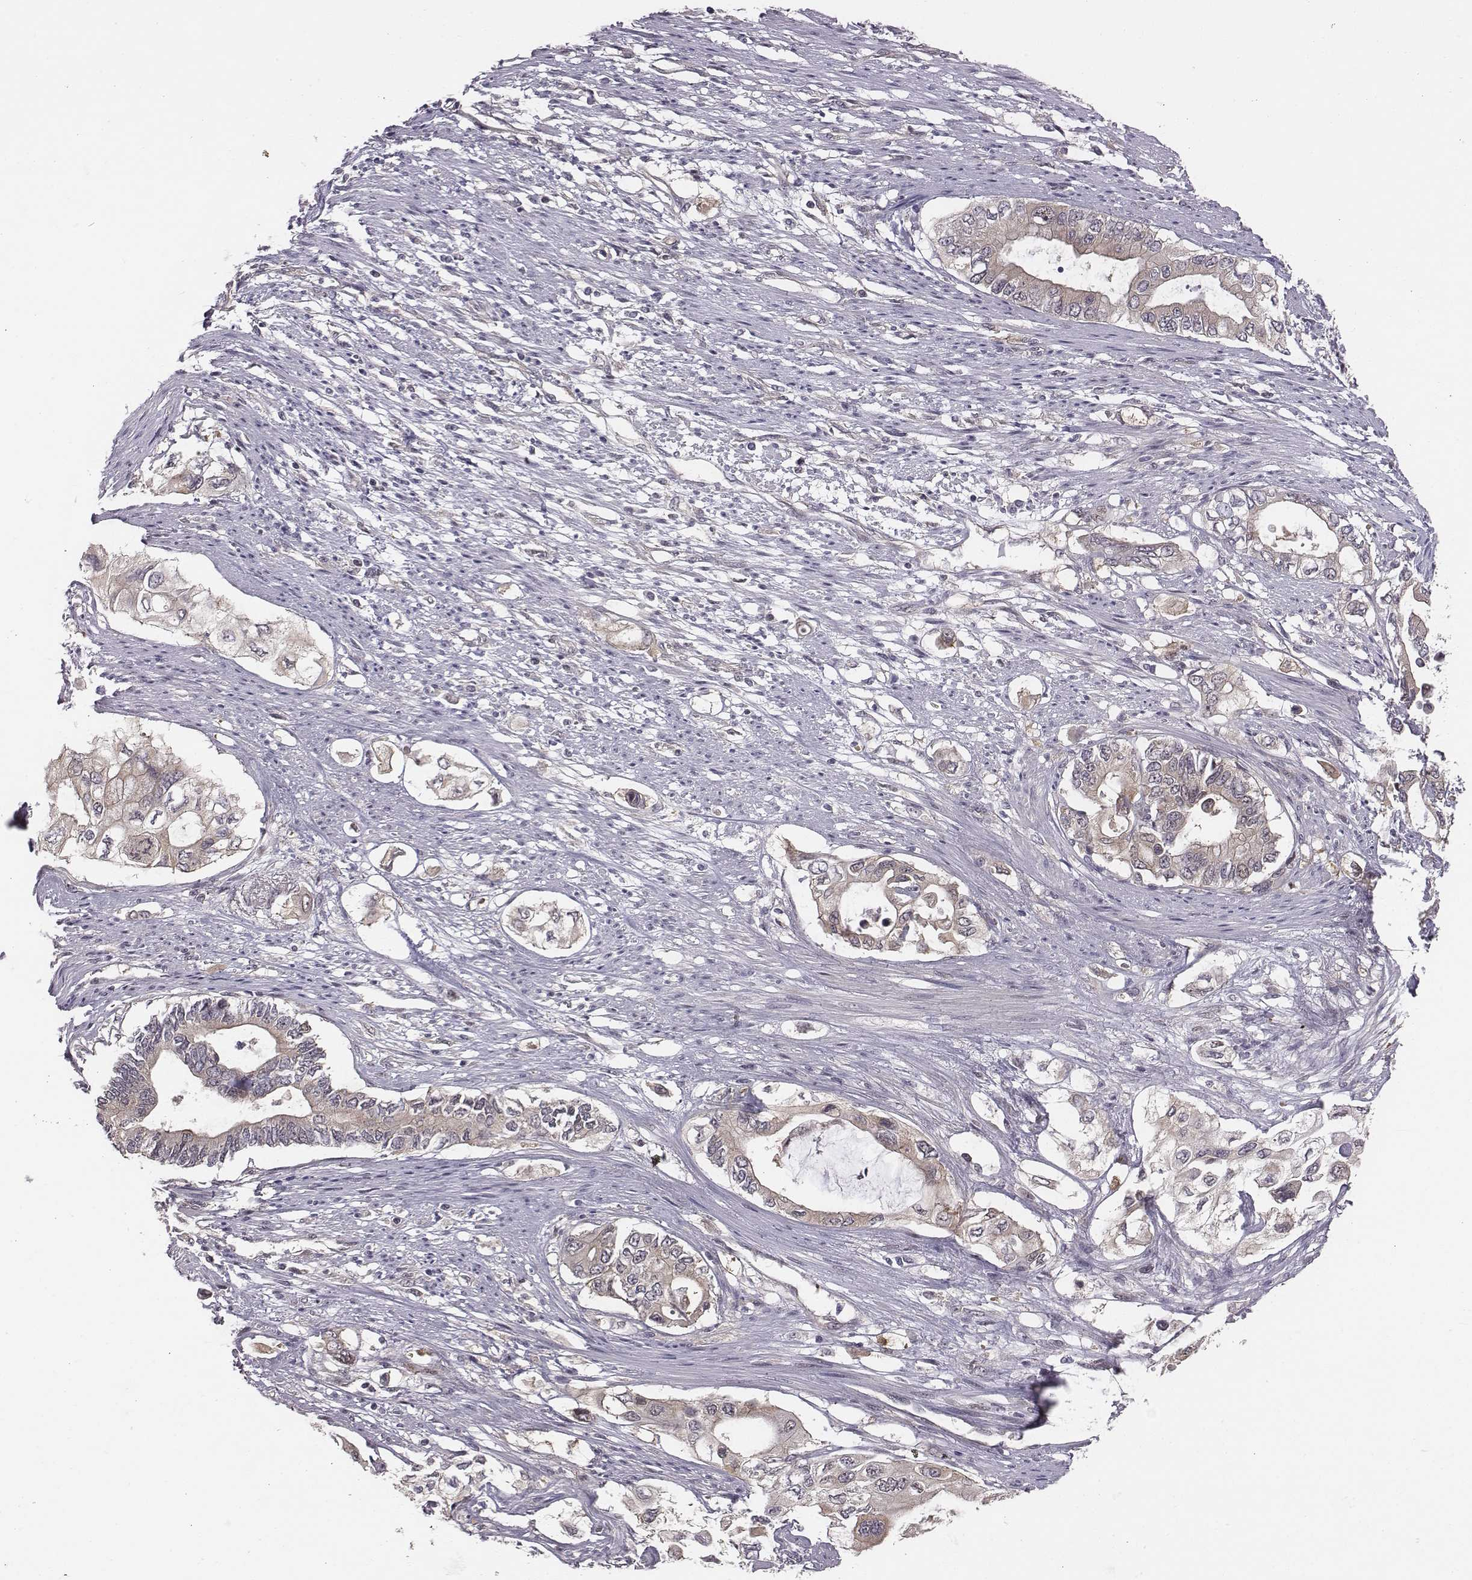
{"staining": {"intensity": "weak", "quantity": "25%-75%", "location": "cytoplasmic/membranous"}, "tissue": "pancreatic cancer", "cell_type": "Tumor cells", "image_type": "cancer", "snomed": [{"axis": "morphology", "description": "Adenocarcinoma, NOS"}, {"axis": "topography", "description": "Pancreas"}], "caption": "An image showing weak cytoplasmic/membranous expression in about 25%-75% of tumor cells in pancreatic cancer, as visualized by brown immunohistochemical staining.", "gene": "SMURF2", "patient": {"sex": "female", "age": 63}}